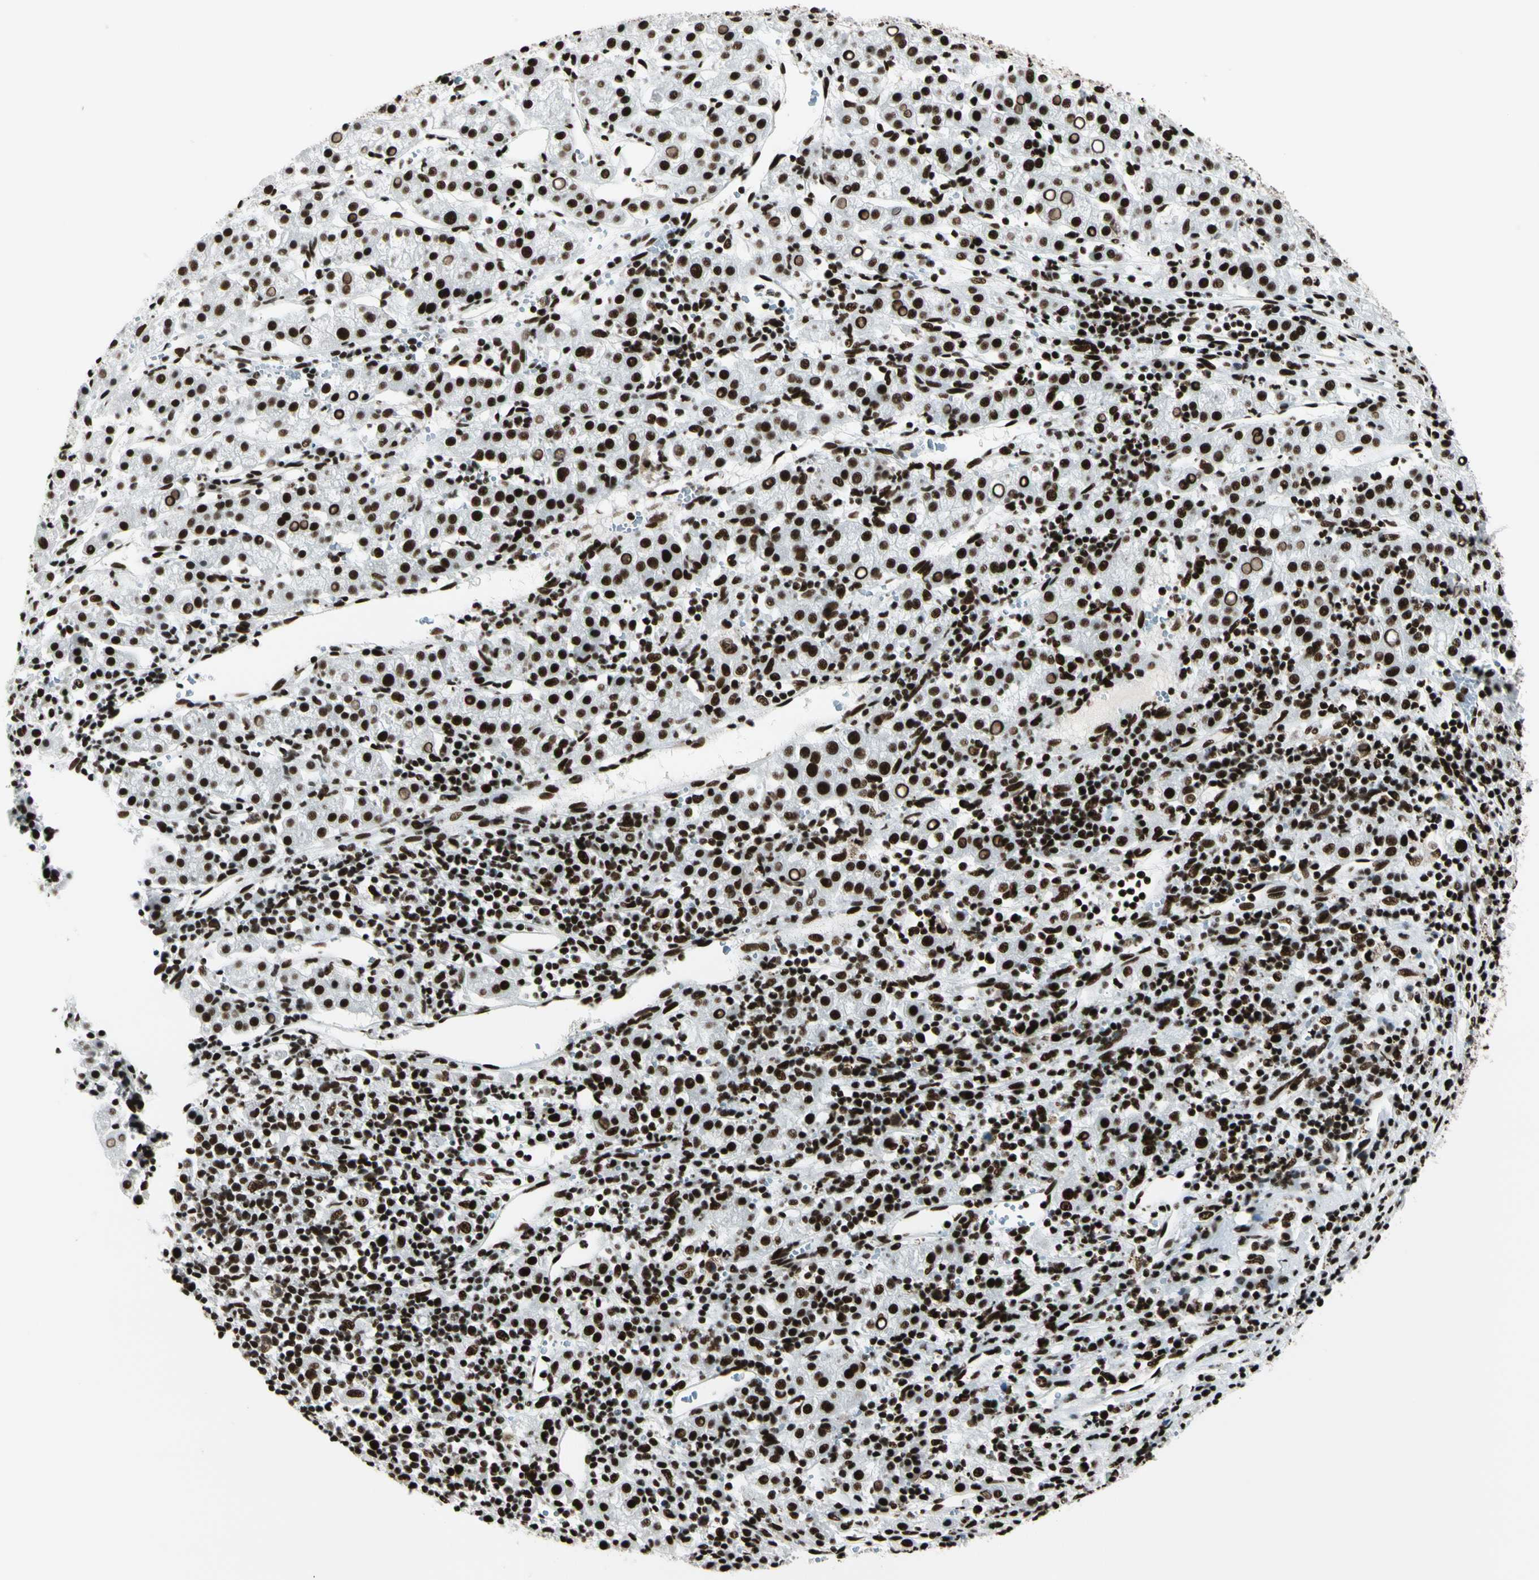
{"staining": {"intensity": "strong", "quantity": ">75%", "location": "nuclear"}, "tissue": "liver cancer", "cell_type": "Tumor cells", "image_type": "cancer", "snomed": [{"axis": "morphology", "description": "Carcinoma, Hepatocellular, NOS"}, {"axis": "topography", "description": "Liver"}], "caption": "Immunohistochemical staining of human liver cancer displays strong nuclear protein expression in approximately >75% of tumor cells. (DAB (3,3'-diaminobenzidine) IHC, brown staining for protein, blue staining for nuclei).", "gene": "CCAR1", "patient": {"sex": "female", "age": 58}}